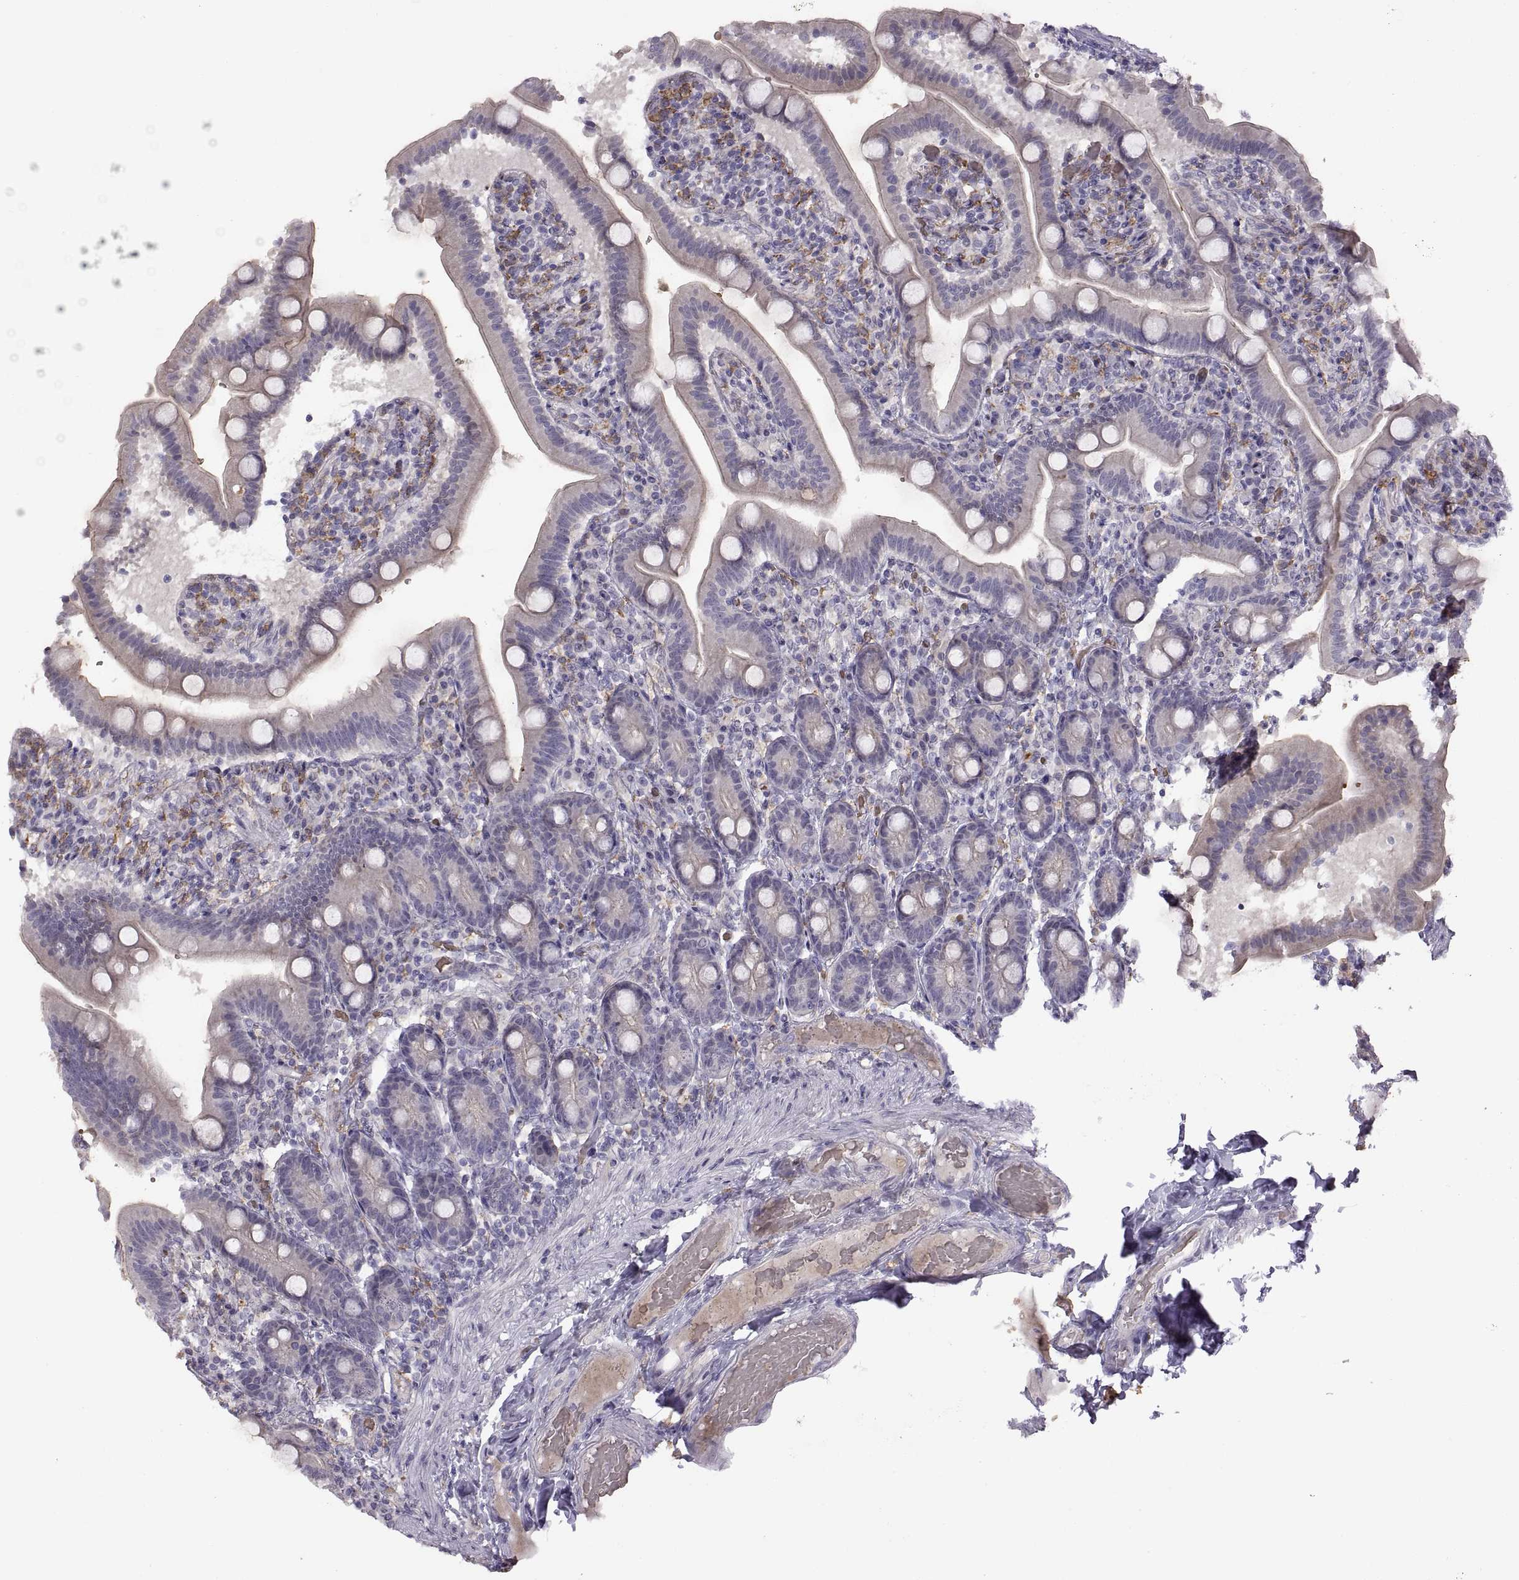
{"staining": {"intensity": "negative", "quantity": "none", "location": "none"}, "tissue": "small intestine", "cell_type": "Glandular cells", "image_type": "normal", "snomed": [{"axis": "morphology", "description": "Normal tissue, NOS"}, {"axis": "topography", "description": "Small intestine"}], "caption": "This is an immunohistochemistry histopathology image of benign small intestine. There is no expression in glandular cells.", "gene": "MEIOC", "patient": {"sex": "male", "age": 66}}